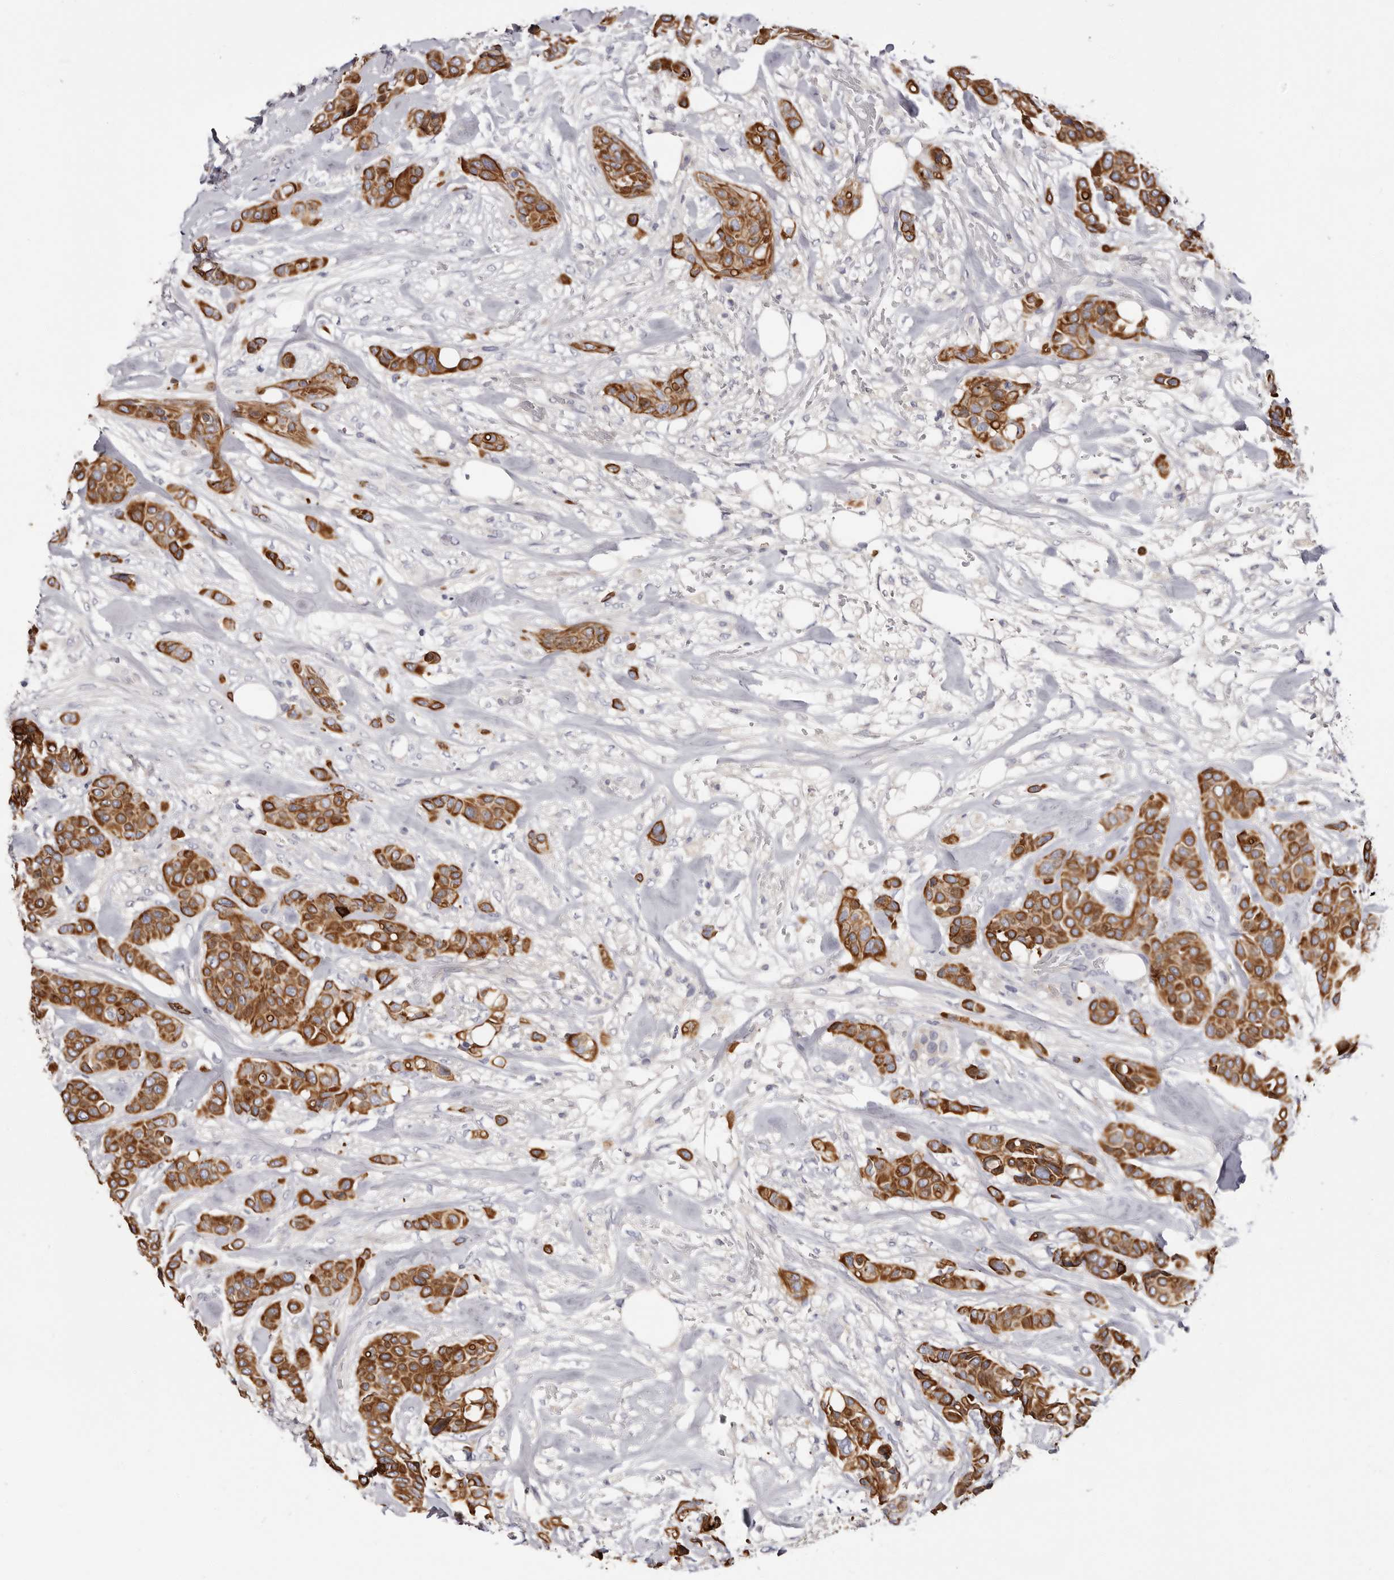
{"staining": {"intensity": "strong", "quantity": ">75%", "location": "cytoplasmic/membranous"}, "tissue": "breast cancer", "cell_type": "Tumor cells", "image_type": "cancer", "snomed": [{"axis": "morphology", "description": "Lobular carcinoma"}, {"axis": "topography", "description": "Breast"}], "caption": "This is an image of IHC staining of lobular carcinoma (breast), which shows strong expression in the cytoplasmic/membranous of tumor cells.", "gene": "STK16", "patient": {"sex": "female", "age": 51}}